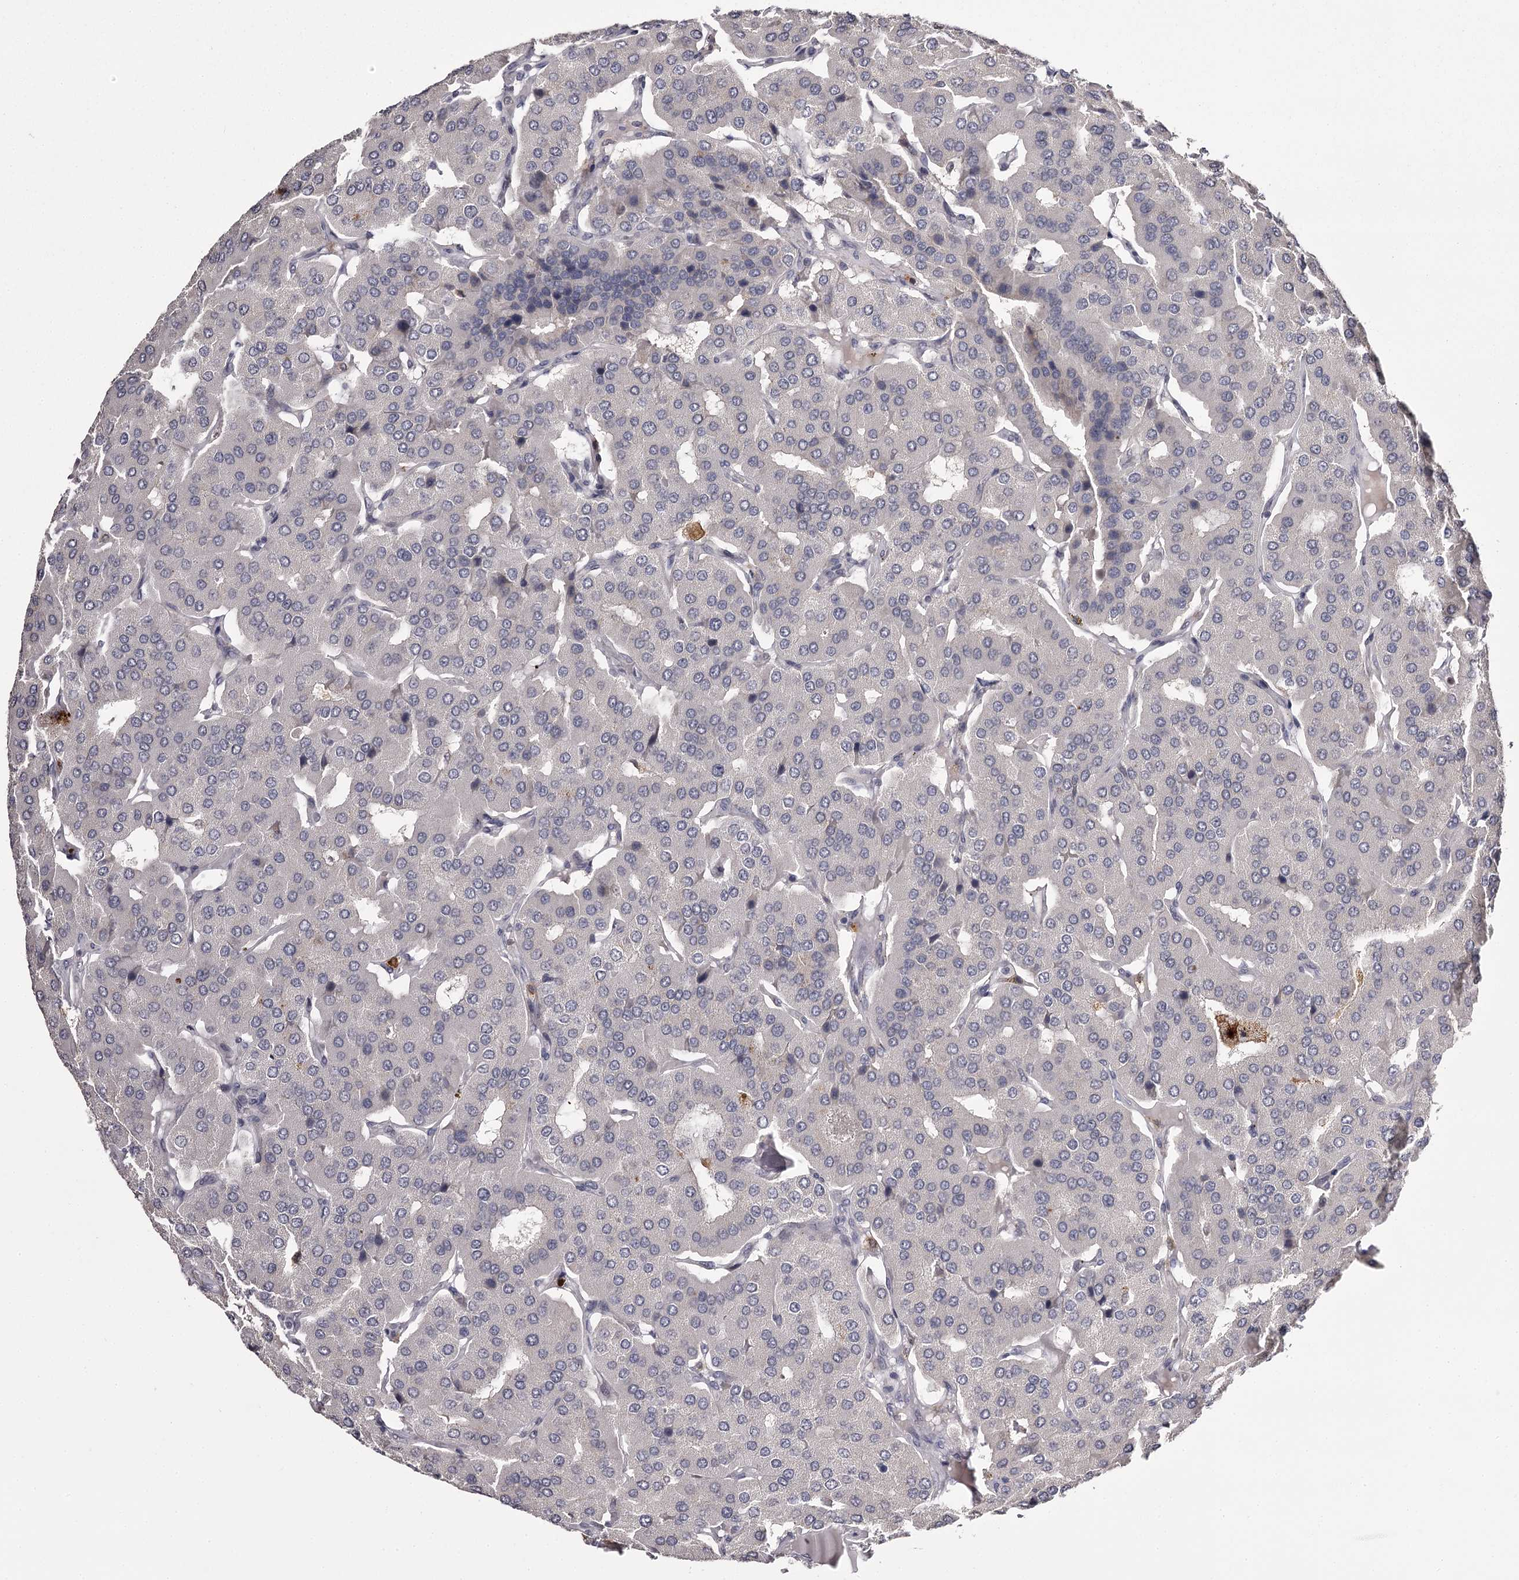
{"staining": {"intensity": "negative", "quantity": "none", "location": "none"}, "tissue": "parathyroid gland", "cell_type": "Glandular cells", "image_type": "normal", "snomed": [{"axis": "morphology", "description": "Normal tissue, NOS"}, {"axis": "morphology", "description": "Adenoma, NOS"}, {"axis": "topography", "description": "Parathyroid gland"}], "caption": "This is an immunohistochemistry image of normal human parathyroid gland. There is no staining in glandular cells.", "gene": "SLC32A1", "patient": {"sex": "female", "age": 86}}